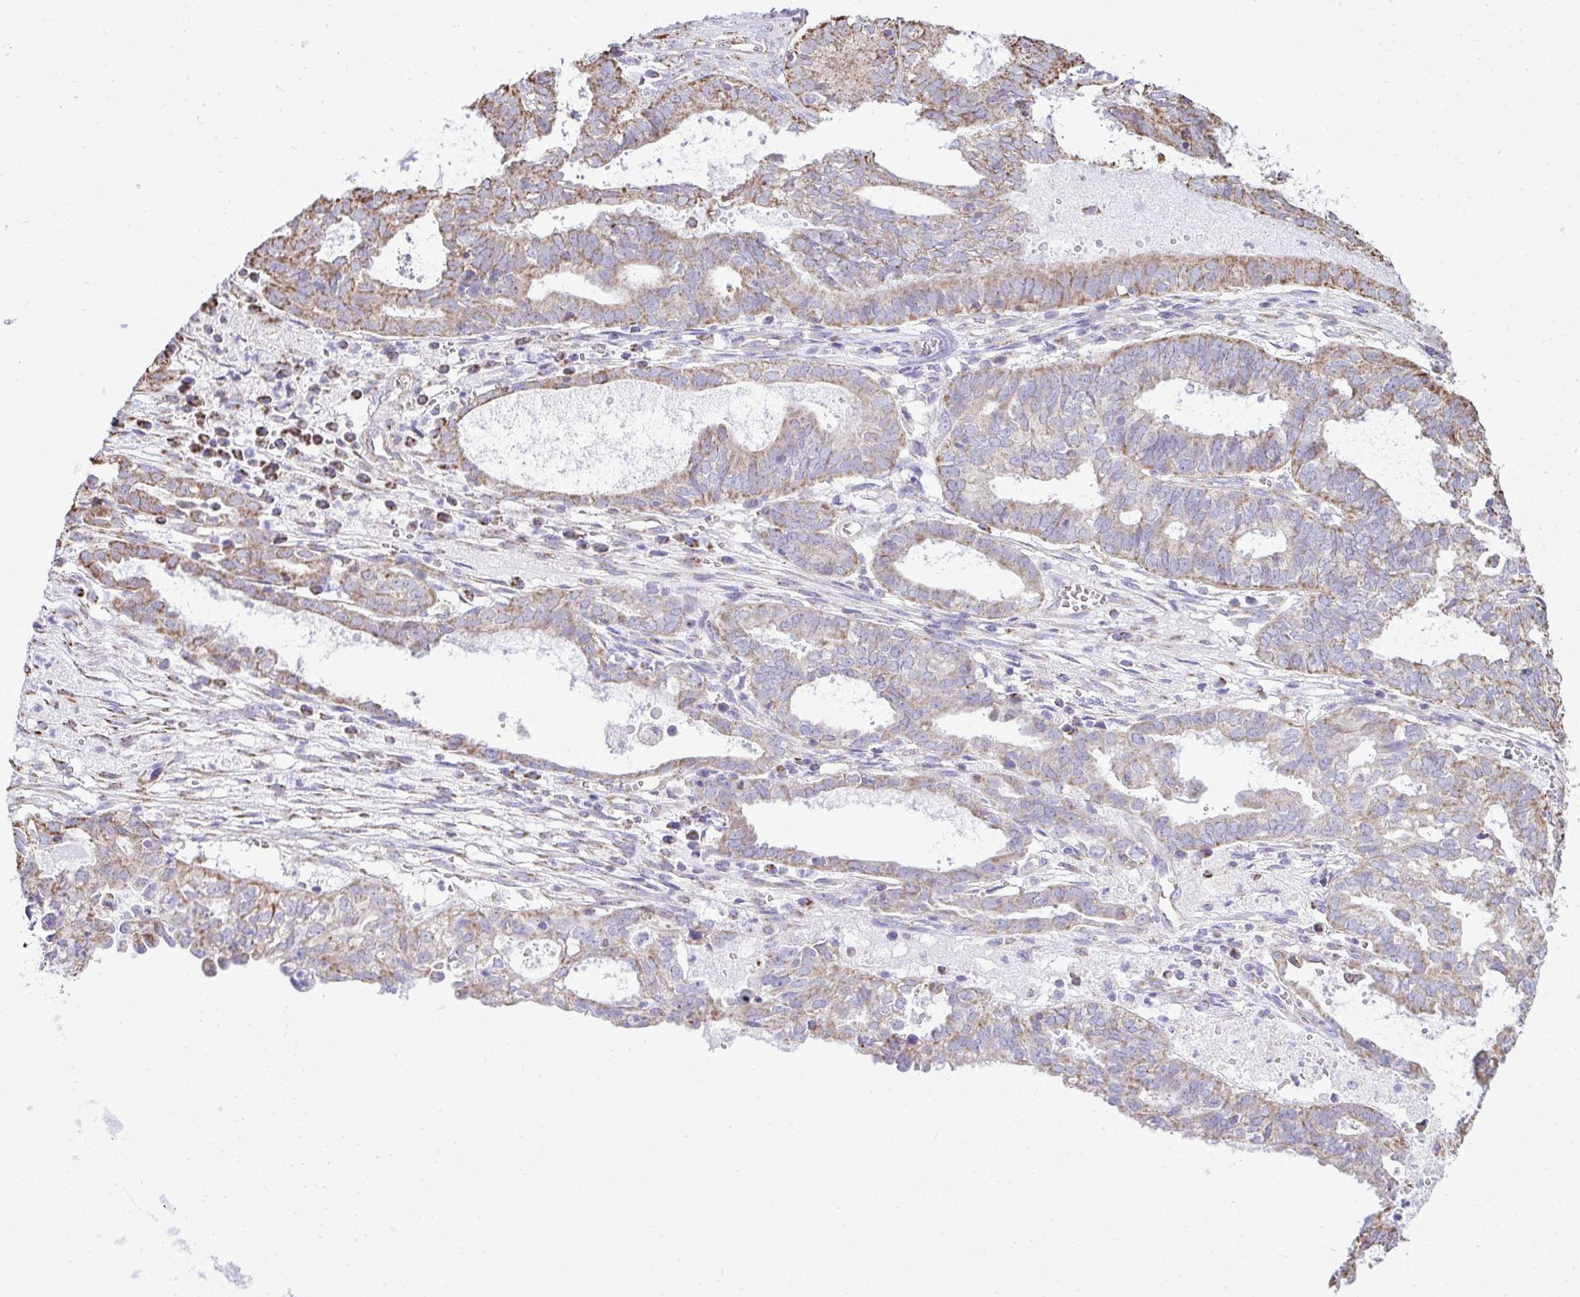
{"staining": {"intensity": "moderate", "quantity": "25%-75%", "location": "cytoplasmic/membranous"}, "tissue": "ovarian cancer", "cell_type": "Tumor cells", "image_type": "cancer", "snomed": [{"axis": "morphology", "description": "Carcinoma, endometroid"}, {"axis": "topography", "description": "Ovary"}], "caption": "Protein staining demonstrates moderate cytoplasmic/membranous positivity in about 25%-75% of tumor cells in ovarian cancer. The staining was performed using DAB, with brown indicating positive protein expression. Nuclei are stained blue with hematoxylin.", "gene": "MPZL2", "patient": {"sex": "female", "age": 64}}